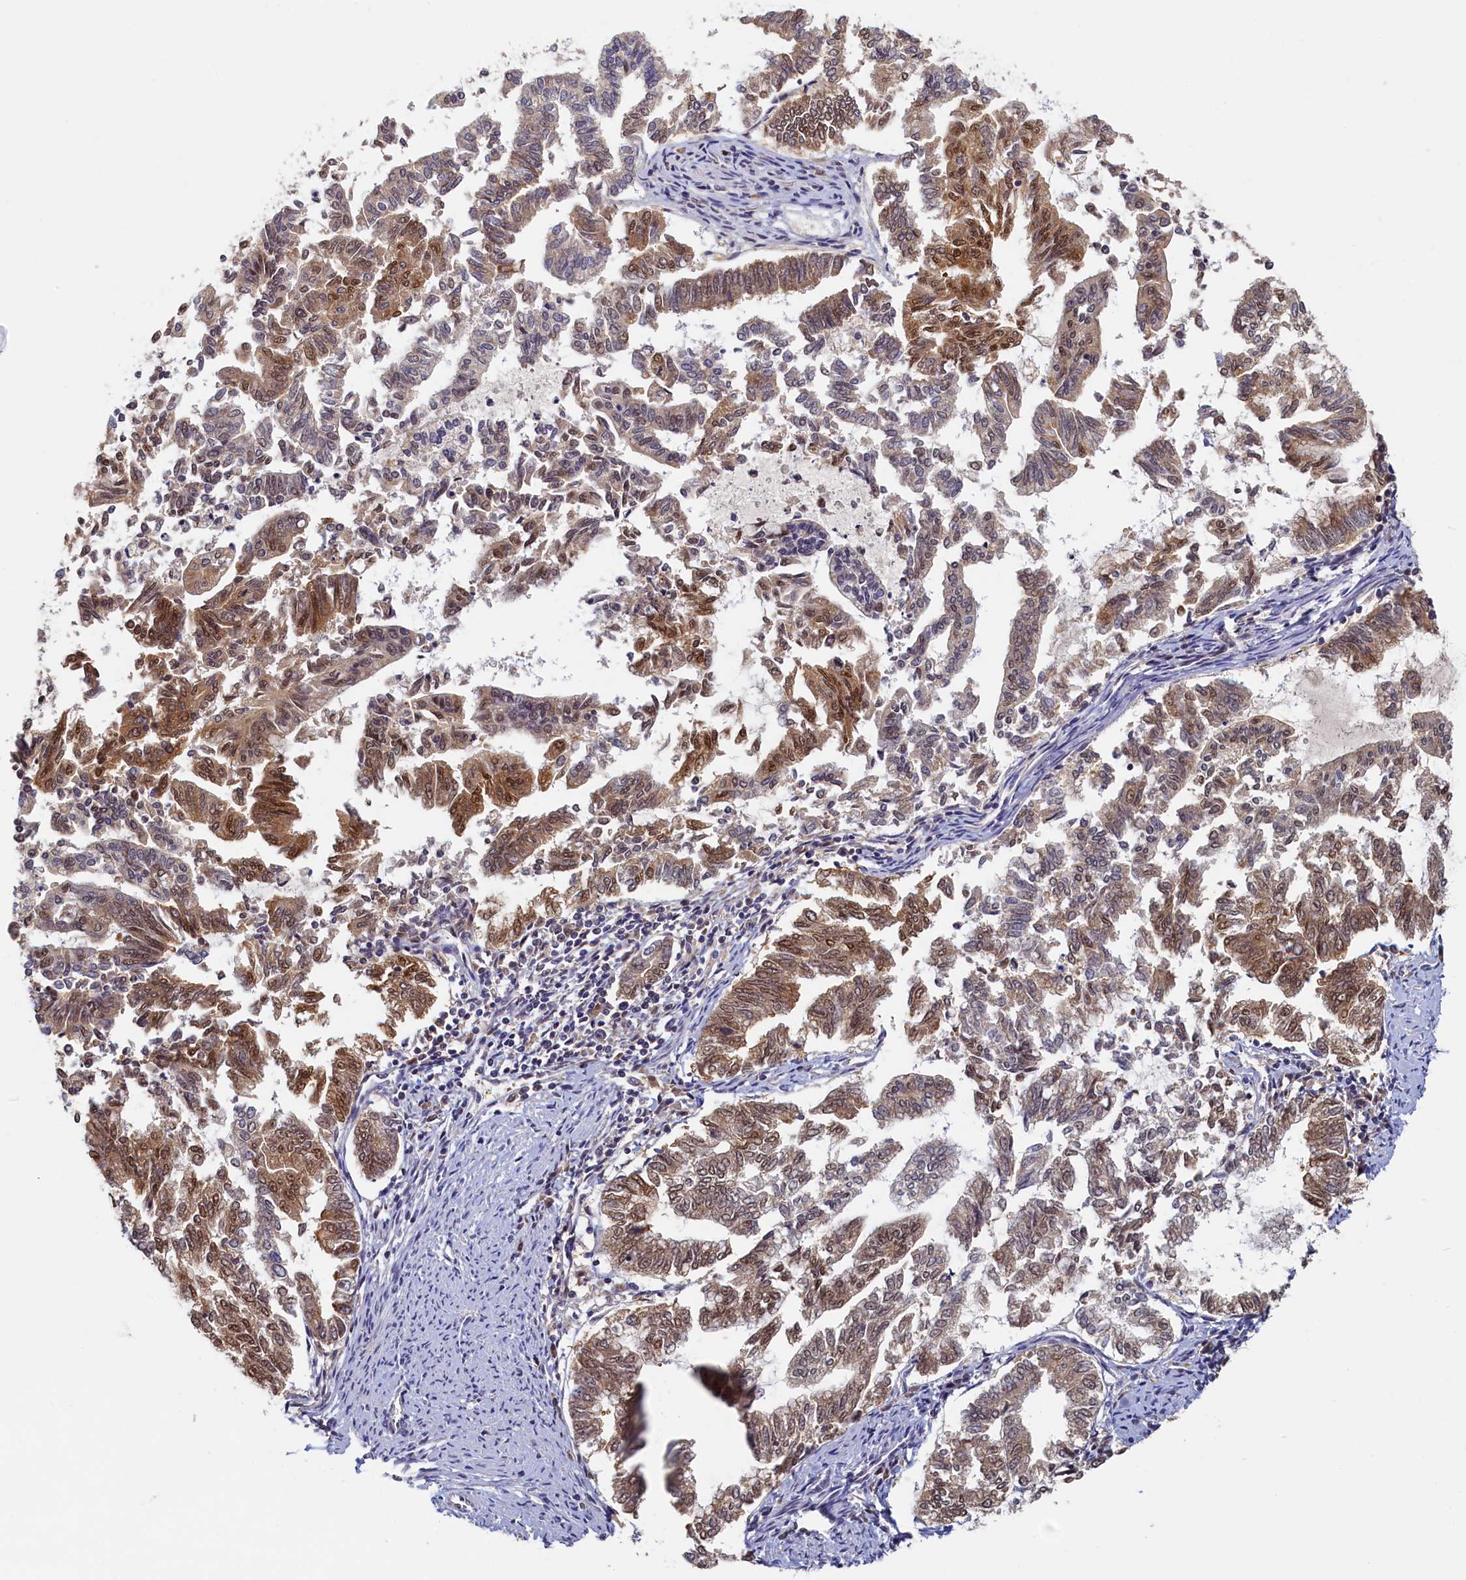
{"staining": {"intensity": "moderate", "quantity": "25%-75%", "location": "cytoplasmic/membranous,nuclear"}, "tissue": "endometrial cancer", "cell_type": "Tumor cells", "image_type": "cancer", "snomed": [{"axis": "morphology", "description": "Adenocarcinoma, NOS"}, {"axis": "topography", "description": "Endometrium"}], "caption": "This image shows endometrial cancer (adenocarcinoma) stained with immunohistochemistry to label a protein in brown. The cytoplasmic/membranous and nuclear of tumor cells show moderate positivity for the protein. Nuclei are counter-stained blue.", "gene": "PAAF1", "patient": {"sex": "female", "age": 79}}